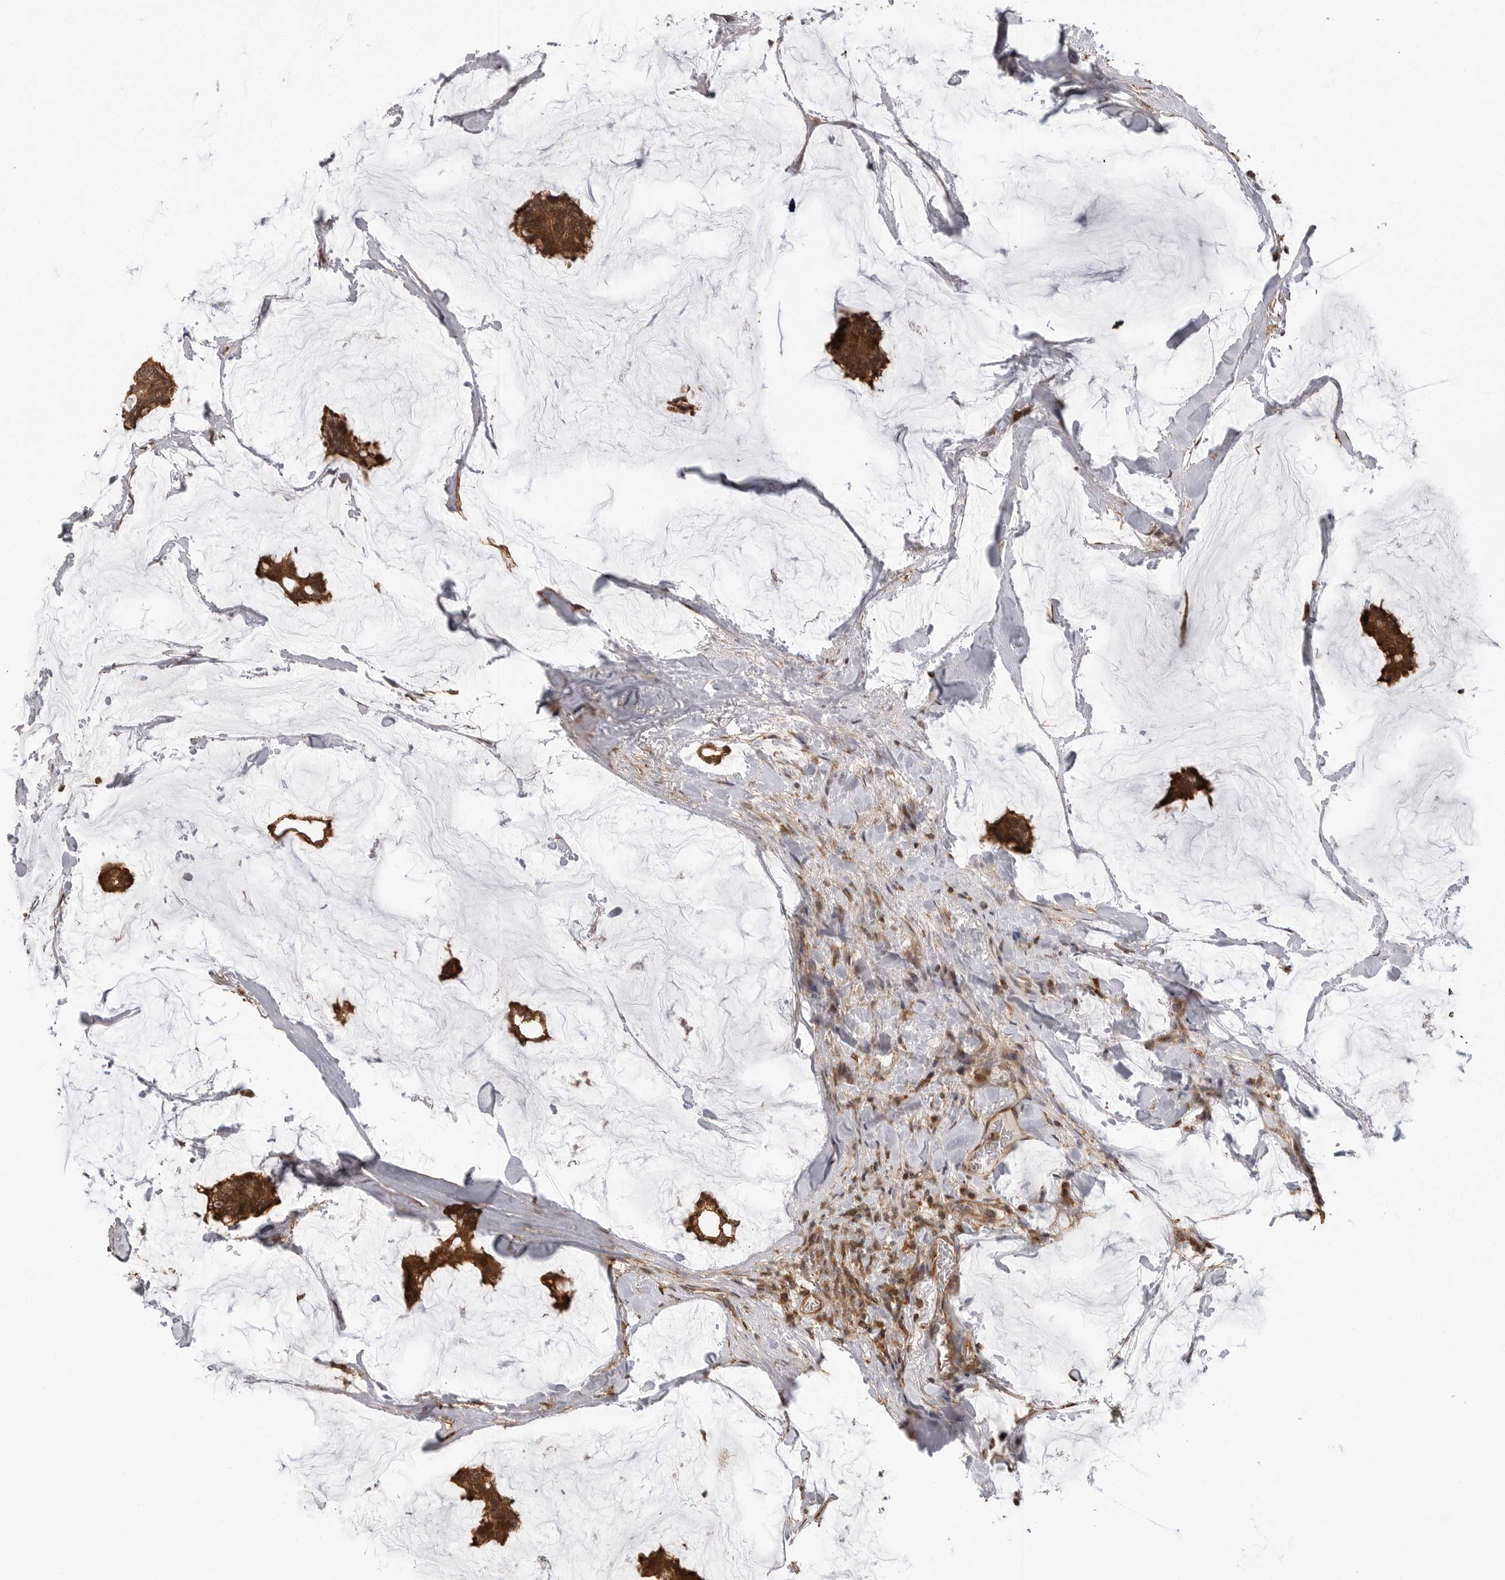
{"staining": {"intensity": "strong", "quantity": ">75%", "location": "cytoplasmic/membranous,nuclear"}, "tissue": "breast cancer", "cell_type": "Tumor cells", "image_type": "cancer", "snomed": [{"axis": "morphology", "description": "Duct carcinoma"}, {"axis": "topography", "description": "Breast"}], "caption": "Protein expression analysis of human breast cancer (infiltrating ductal carcinoma) reveals strong cytoplasmic/membranous and nuclear expression in about >75% of tumor cells.", "gene": "ERN1", "patient": {"sex": "female", "age": 93}}